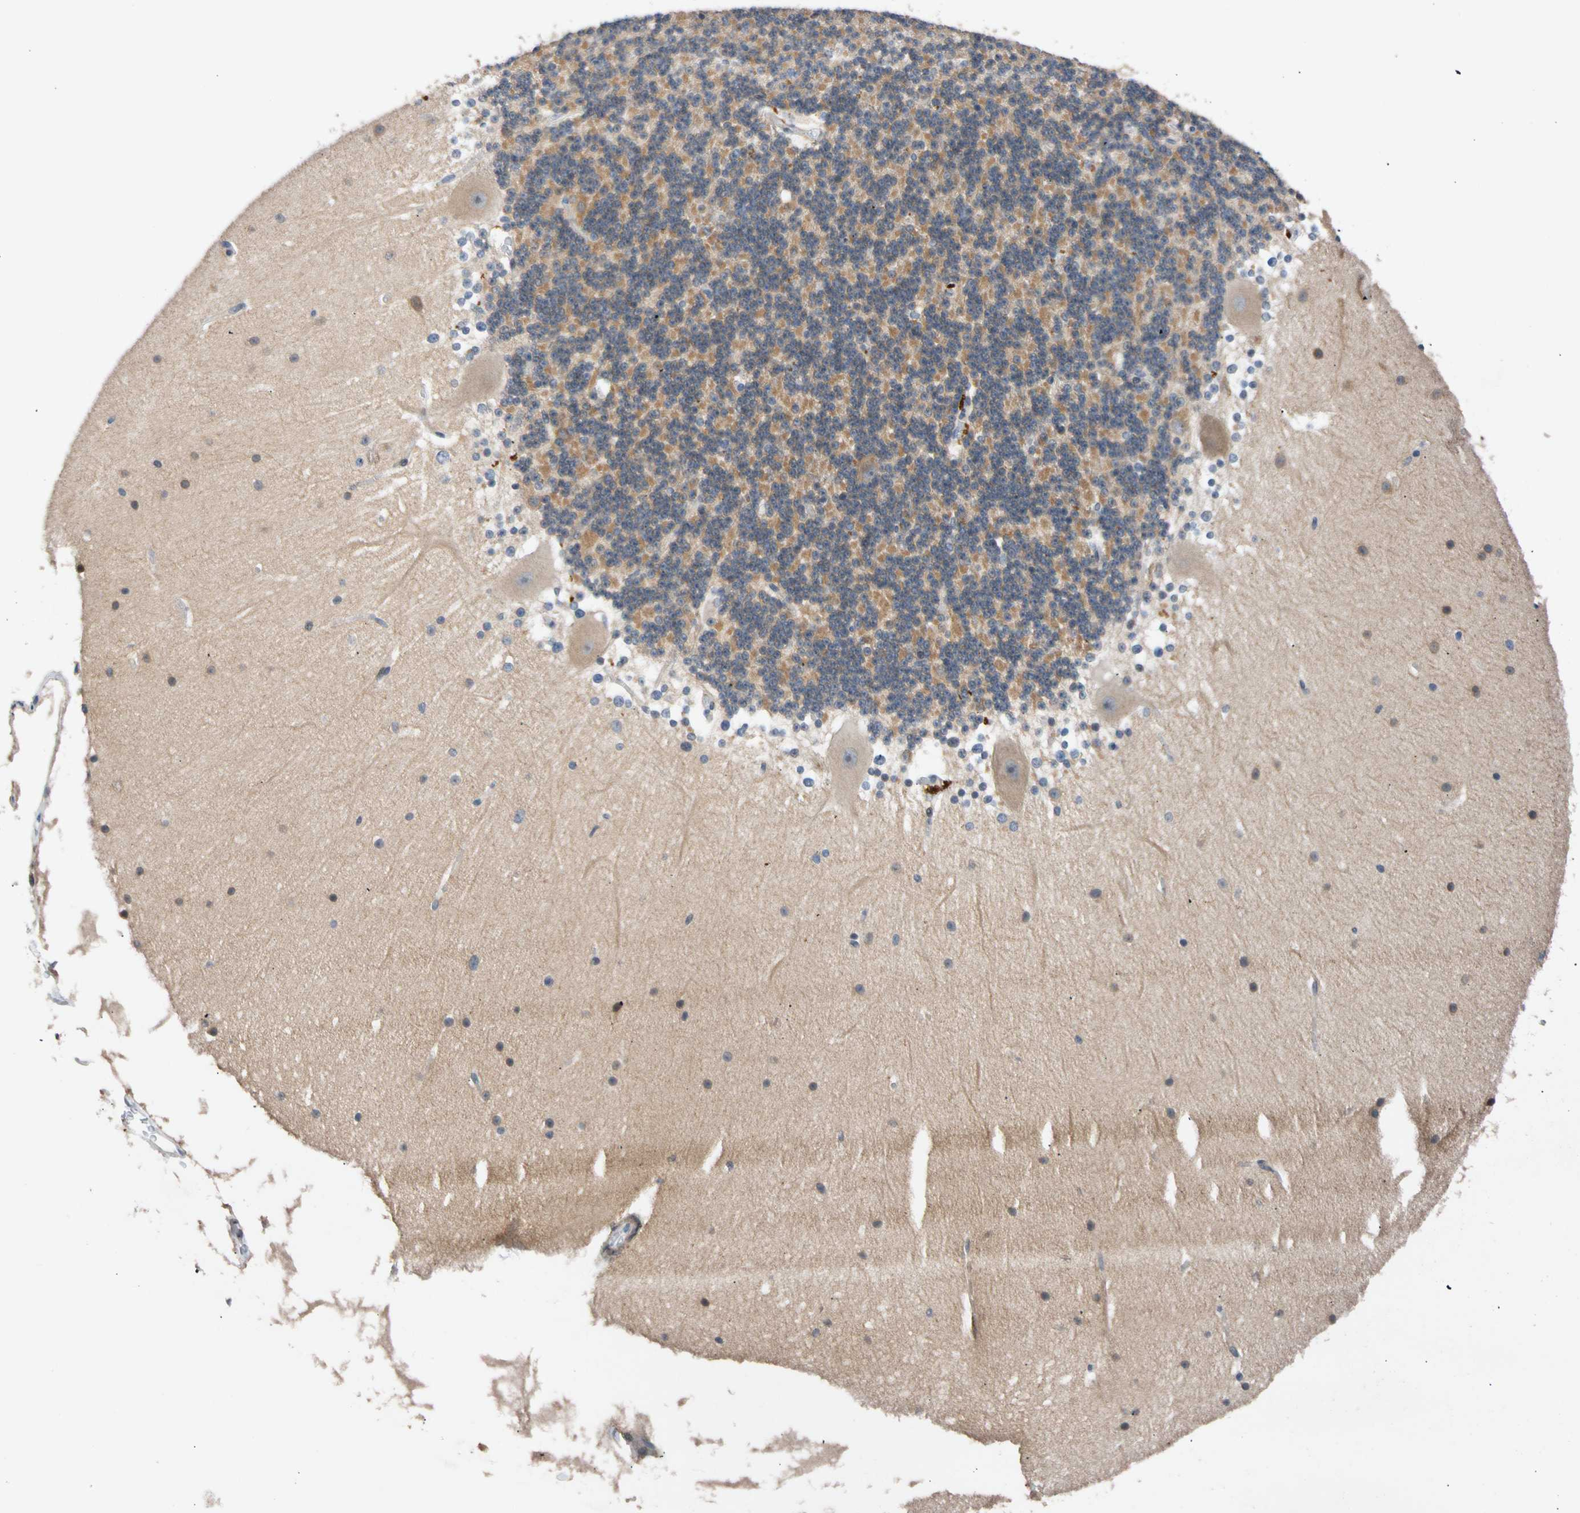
{"staining": {"intensity": "moderate", "quantity": "25%-75%", "location": "cytoplasmic/membranous"}, "tissue": "cerebellum", "cell_type": "Cells in granular layer", "image_type": "normal", "snomed": [{"axis": "morphology", "description": "Normal tissue, NOS"}, {"axis": "topography", "description": "Cerebellum"}], "caption": "Brown immunohistochemical staining in unremarkable cerebellum shows moderate cytoplasmic/membranous expression in approximately 25%-75% of cells in granular layer. (Brightfield microscopy of DAB IHC at high magnification).", "gene": "CNST", "patient": {"sex": "female", "age": 19}}